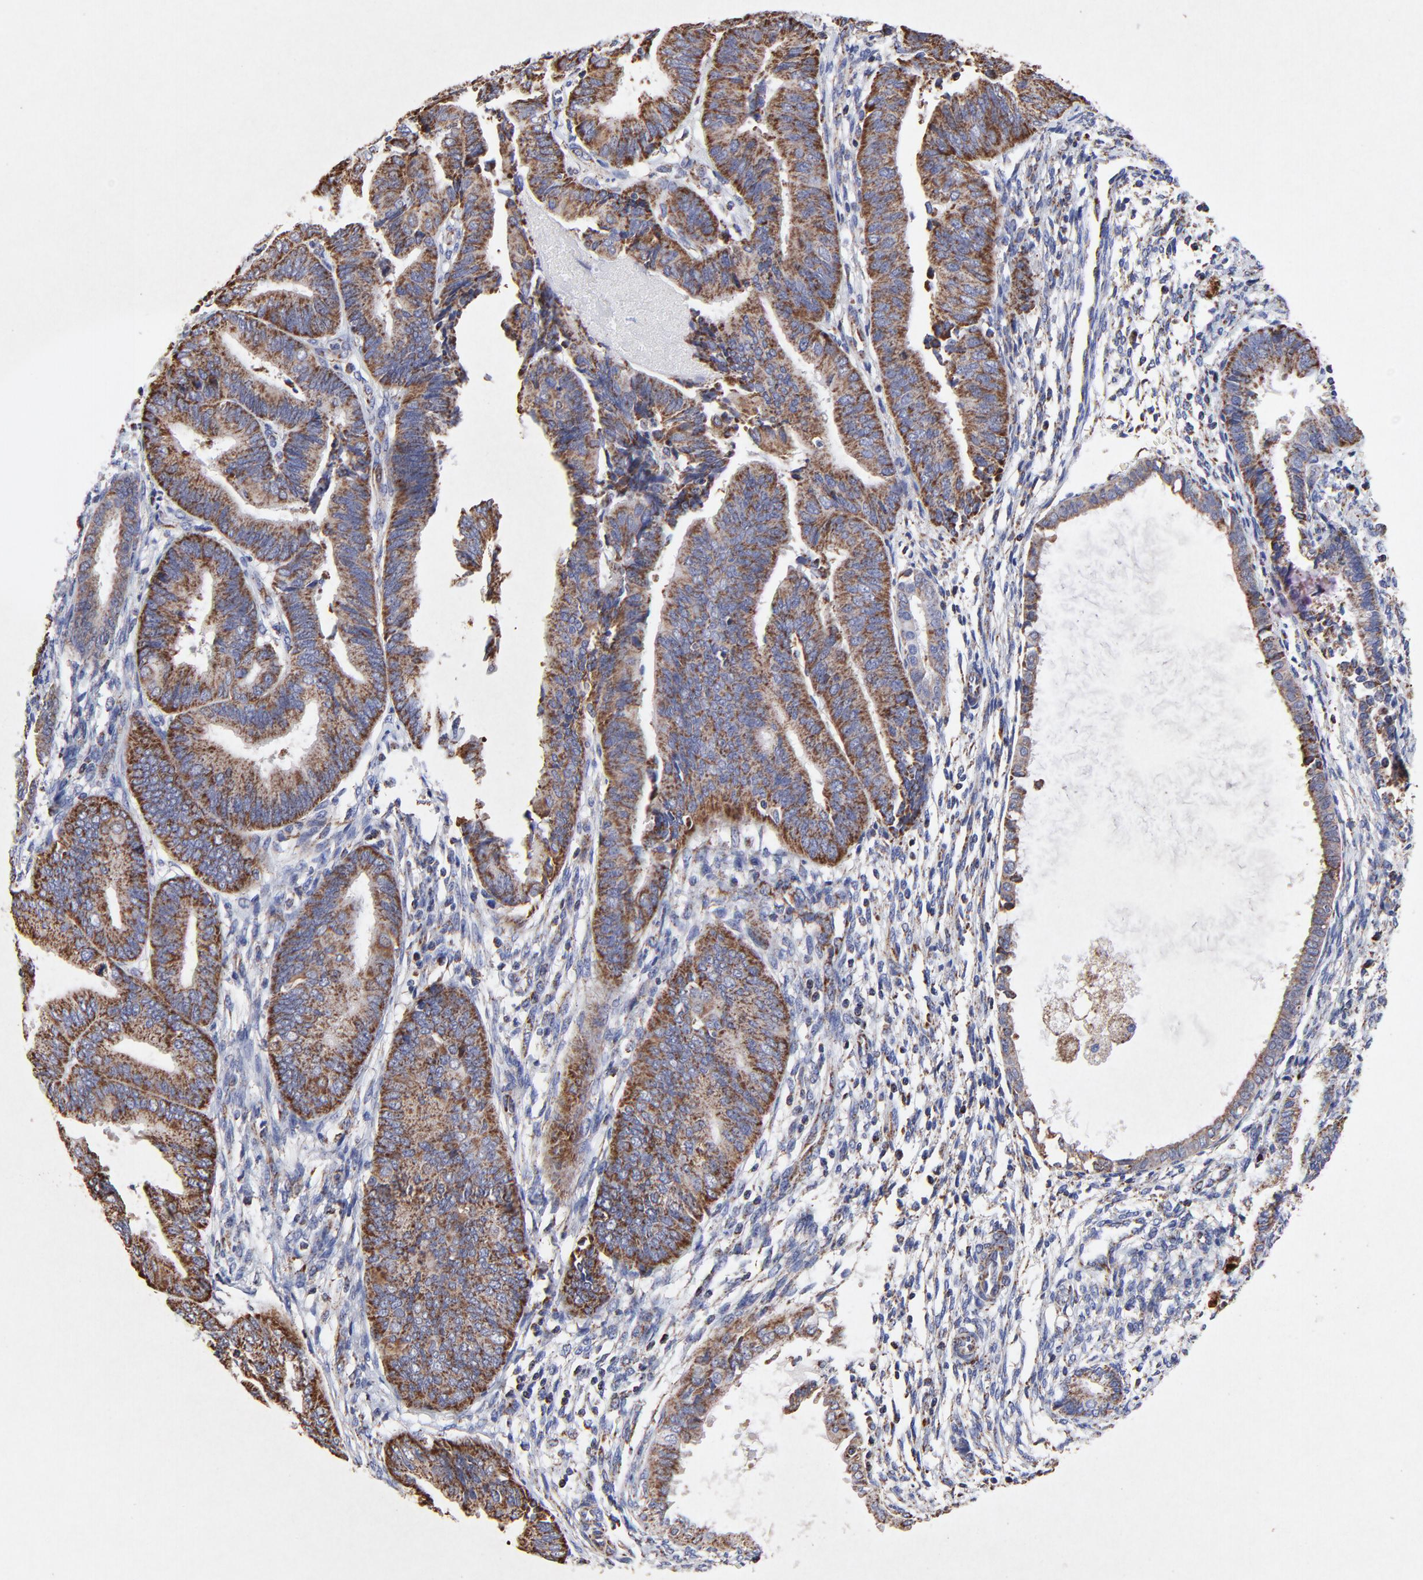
{"staining": {"intensity": "strong", "quantity": ">75%", "location": "cytoplasmic/membranous"}, "tissue": "endometrial cancer", "cell_type": "Tumor cells", "image_type": "cancer", "snomed": [{"axis": "morphology", "description": "Adenocarcinoma, NOS"}, {"axis": "topography", "description": "Endometrium"}], "caption": "This is an image of immunohistochemistry (IHC) staining of adenocarcinoma (endometrial), which shows strong expression in the cytoplasmic/membranous of tumor cells.", "gene": "SSBP1", "patient": {"sex": "female", "age": 63}}